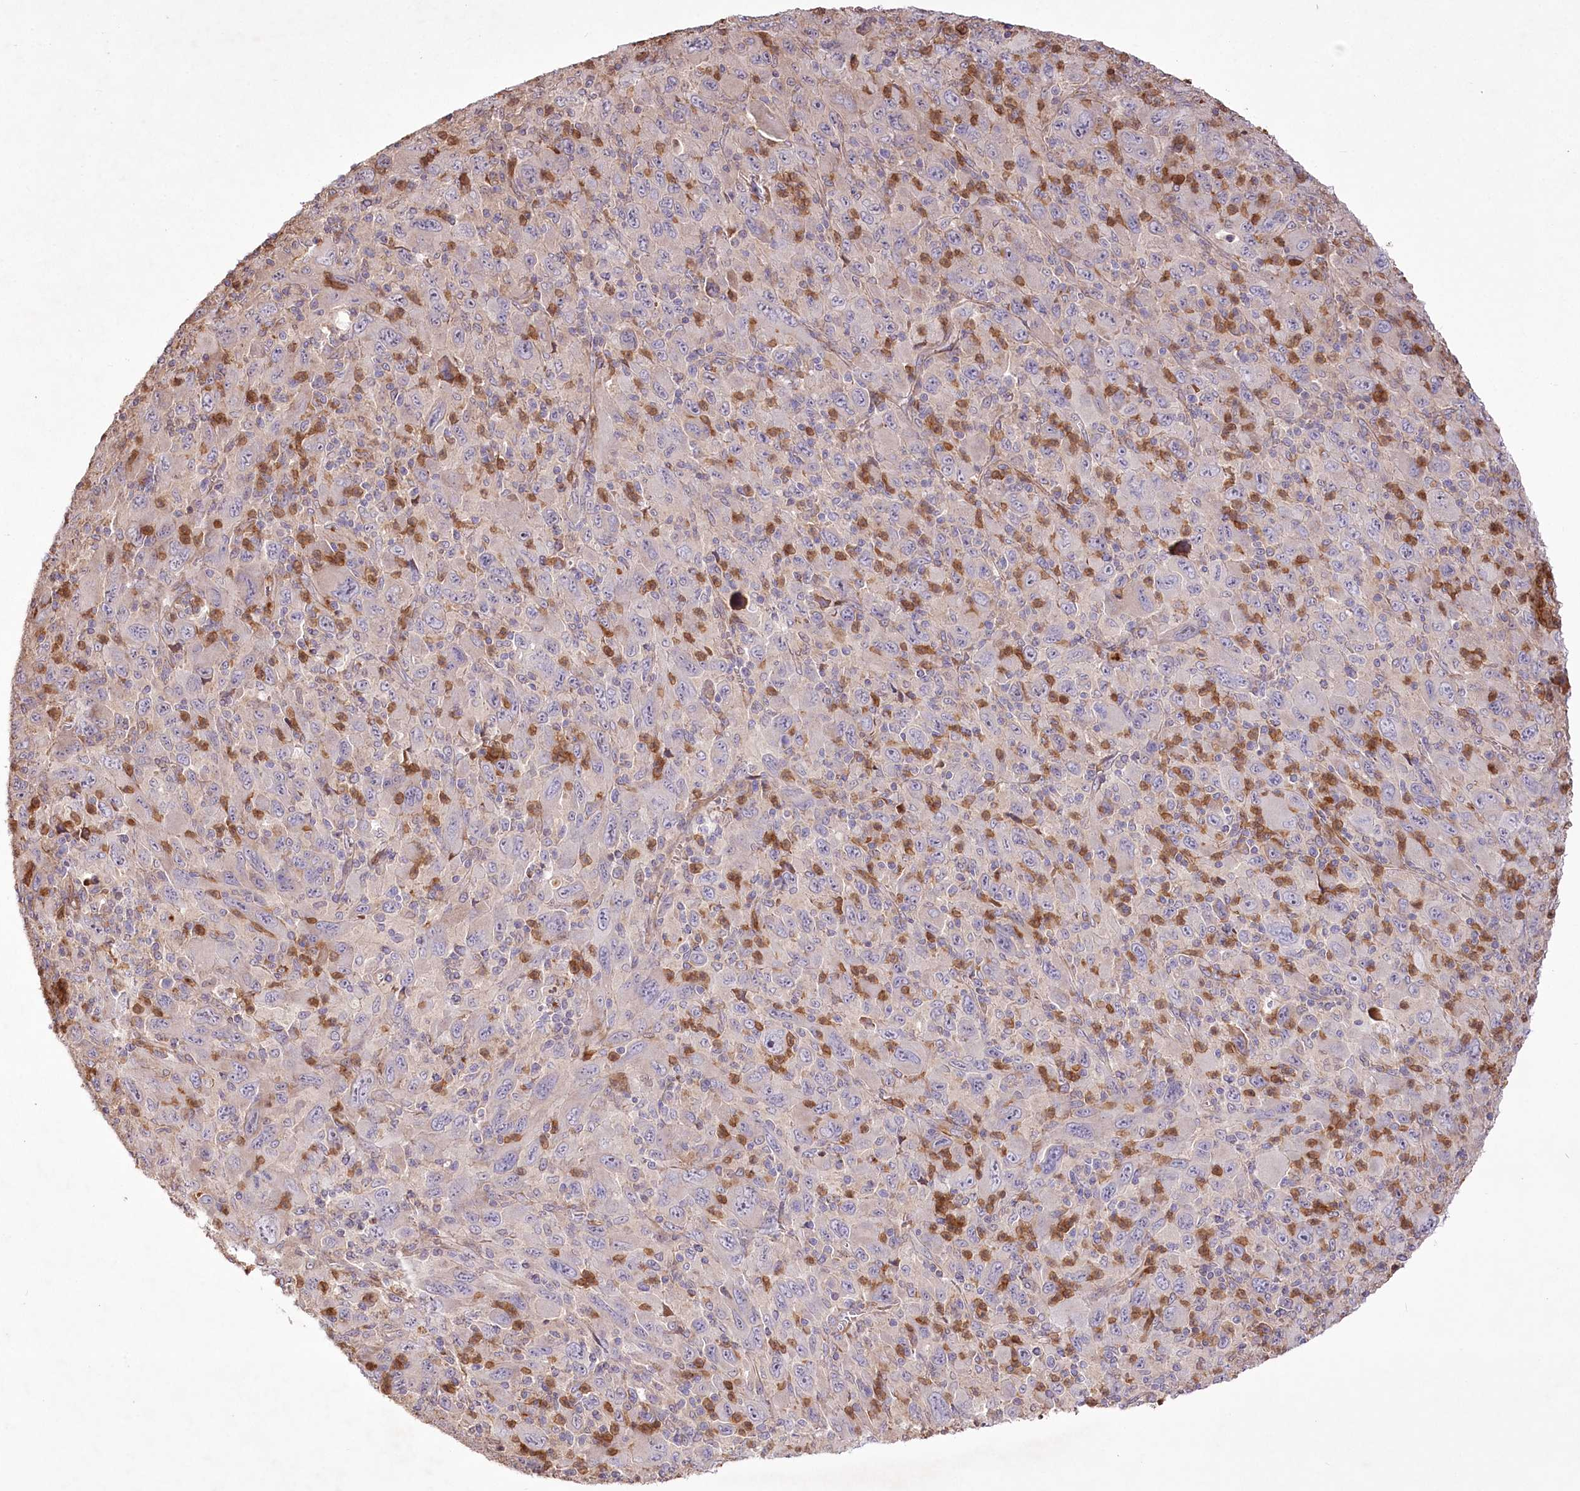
{"staining": {"intensity": "weak", "quantity": "<25%", "location": "cytoplasmic/membranous"}, "tissue": "melanoma", "cell_type": "Tumor cells", "image_type": "cancer", "snomed": [{"axis": "morphology", "description": "Malignant melanoma, Metastatic site"}, {"axis": "topography", "description": "Skin"}], "caption": "An immunohistochemistry (IHC) photomicrograph of melanoma is shown. There is no staining in tumor cells of melanoma.", "gene": "RNF24", "patient": {"sex": "female", "age": 56}}